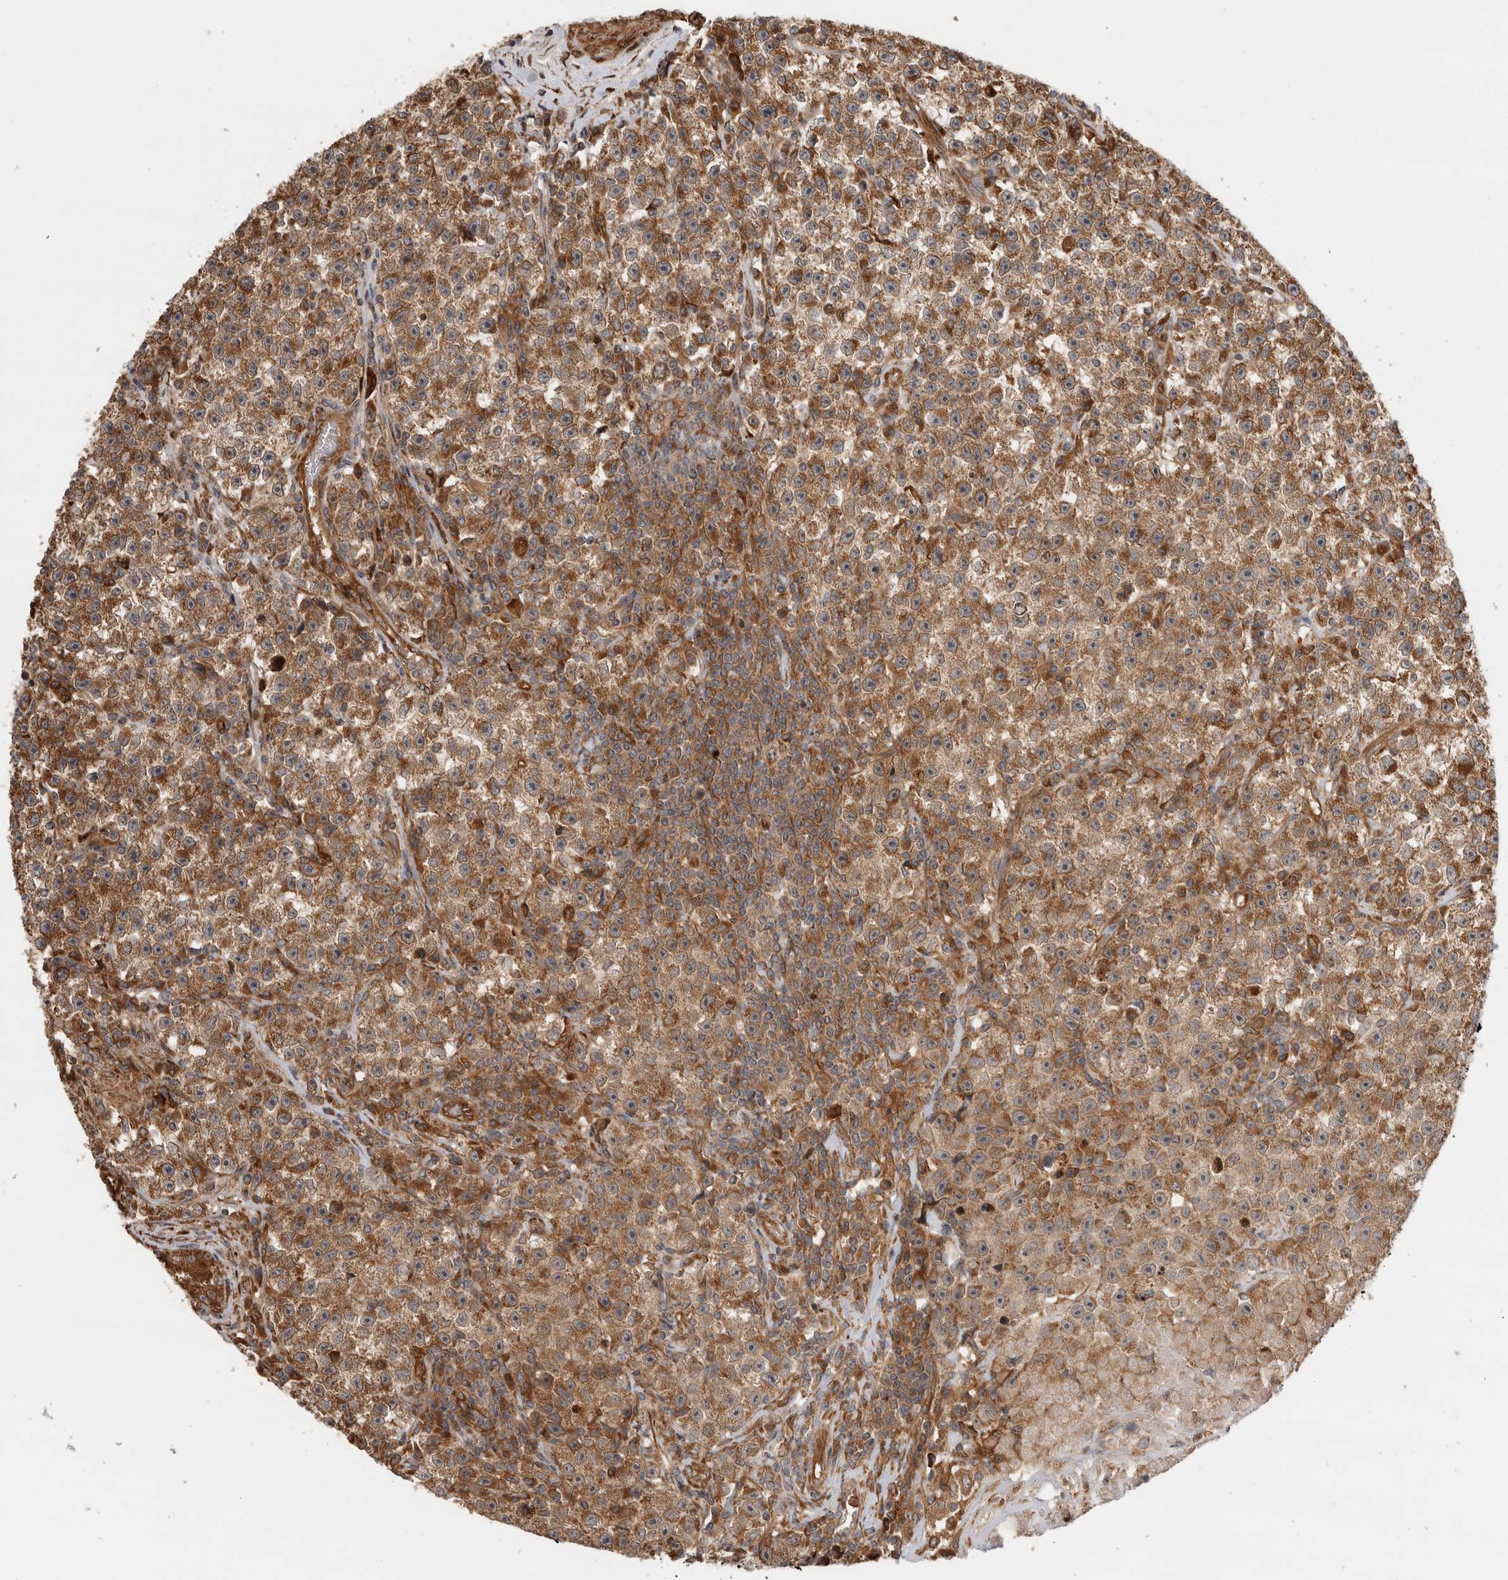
{"staining": {"intensity": "moderate", "quantity": ">75%", "location": "cytoplasmic/membranous"}, "tissue": "testis cancer", "cell_type": "Tumor cells", "image_type": "cancer", "snomed": [{"axis": "morphology", "description": "Seminoma, NOS"}, {"axis": "topography", "description": "Testis"}], "caption": "Moderate cytoplasmic/membranous staining is identified in about >75% of tumor cells in testis seminoma.", "gene": "TUBD1", "patient": {"sex": "male", "age": 22}}